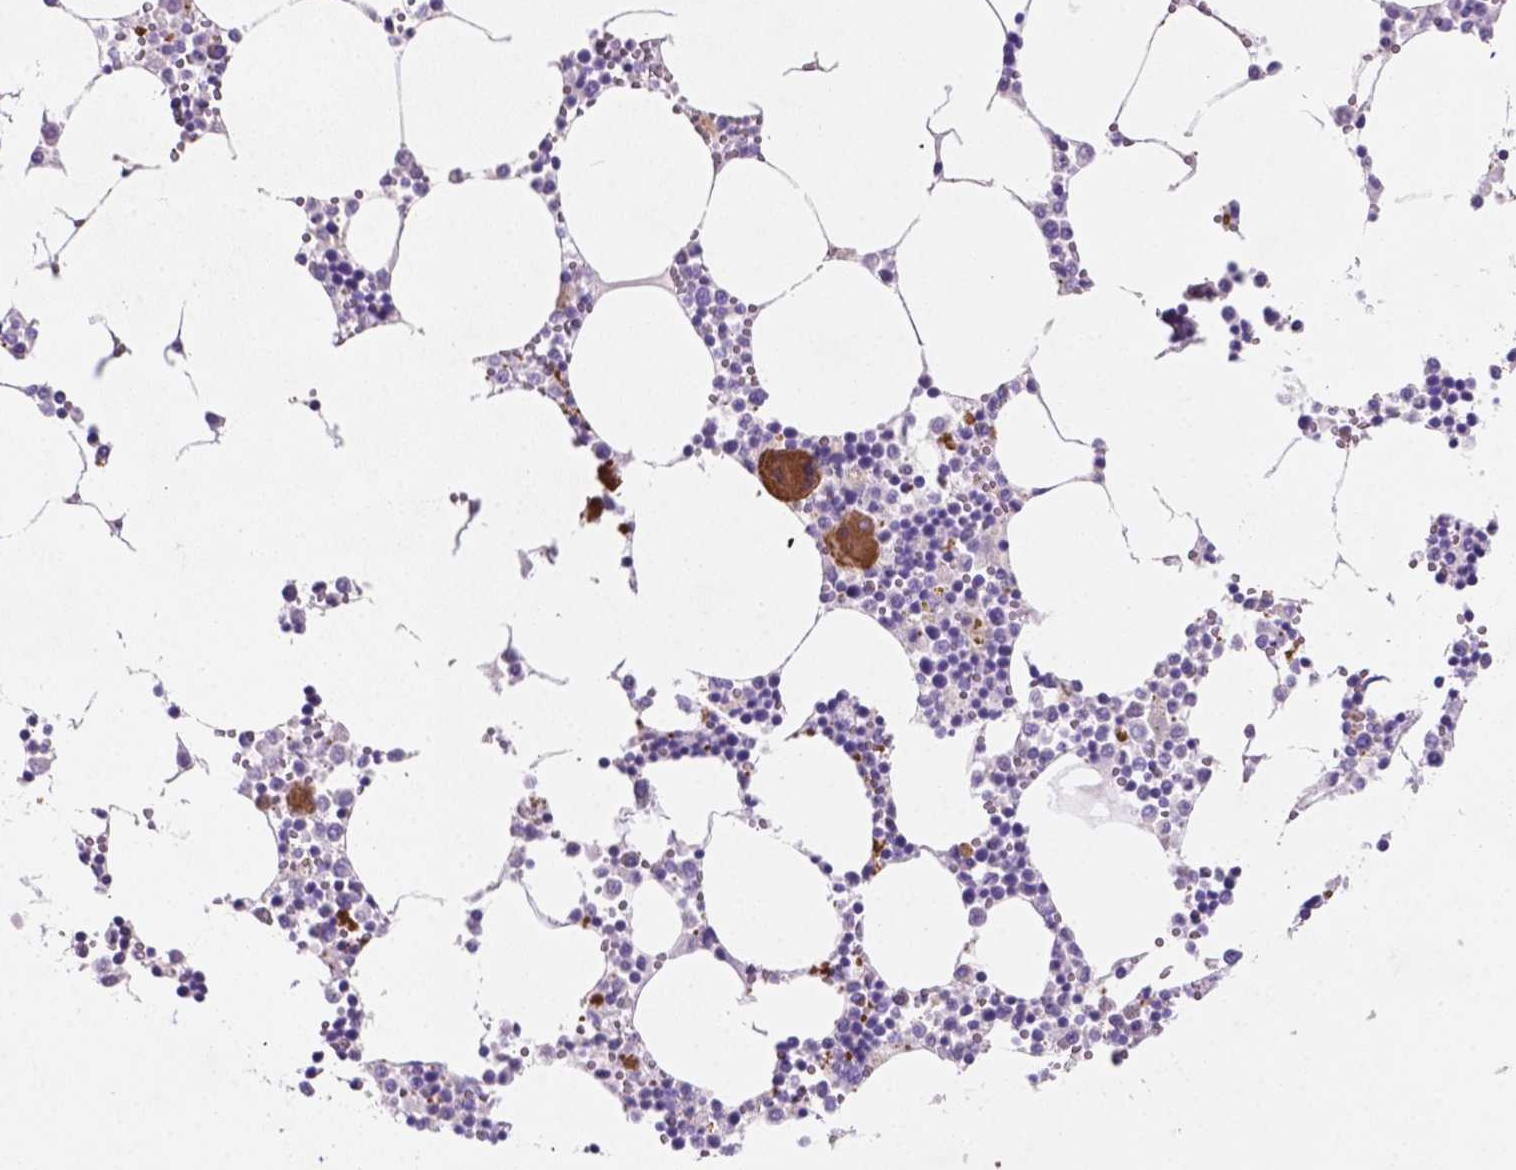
{"staining": {"intensity": "strong", "quantity": "<25%", "location": "cytoplasmic/membranous"}, "tissue": "bone marrow", "cell_type": "Hematopoietic cells", "image_type": "normal", "snomed": [{"axis": "morphology", "description": "Normal tissue, NOS"}, {"axis": "topography", "description": "Bone marrow"}], "caption": "Brown immunohistochemical staining in normal bone marrow shows strong cytoplasmic/membranous positivity in approximately <25% of hematopoietic cells.", "gene": "EBLN2", "patient": {"sex": "male", "age": 54}}